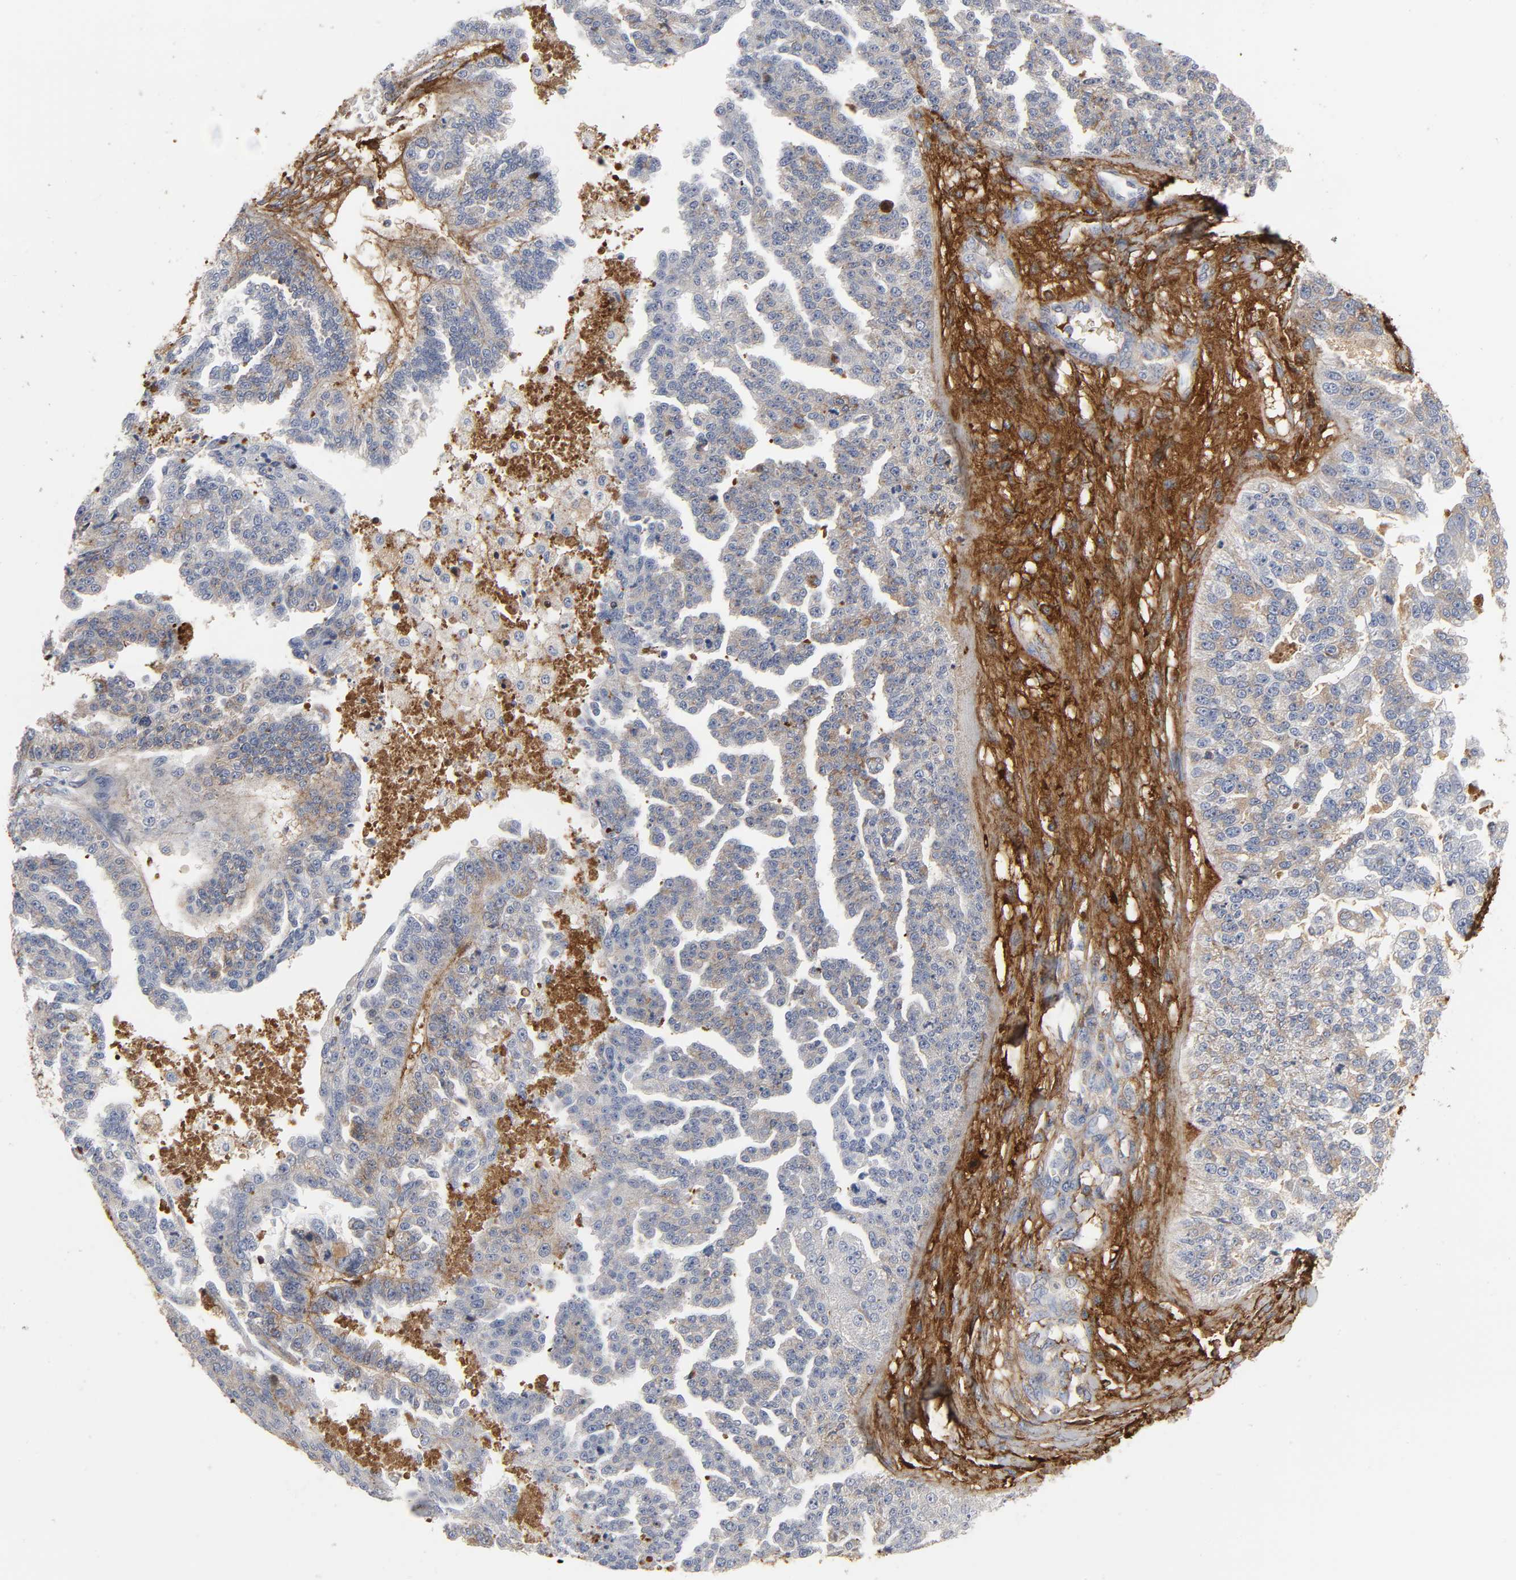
{"staining": {"intensity": "negative", "quantity": "none", "location": "none"}, "tissue": "ovarian cancer", "cell_type": "Tumor cells", "image_type": "cancer", "snomed": [{"axis": "morphology", "description": "Cystadenocarcinoma, serous, NOS"}, {"axis": "topography", "description": "Ovary"}], "caption": "Immunohistochemistry image of neoplastic tissue: human ovarian cancer stained with DAB shows no significant protein expression in tumor cells.", "gene": "FBLN1", "patient": {"sex": "female", "age": 58}}